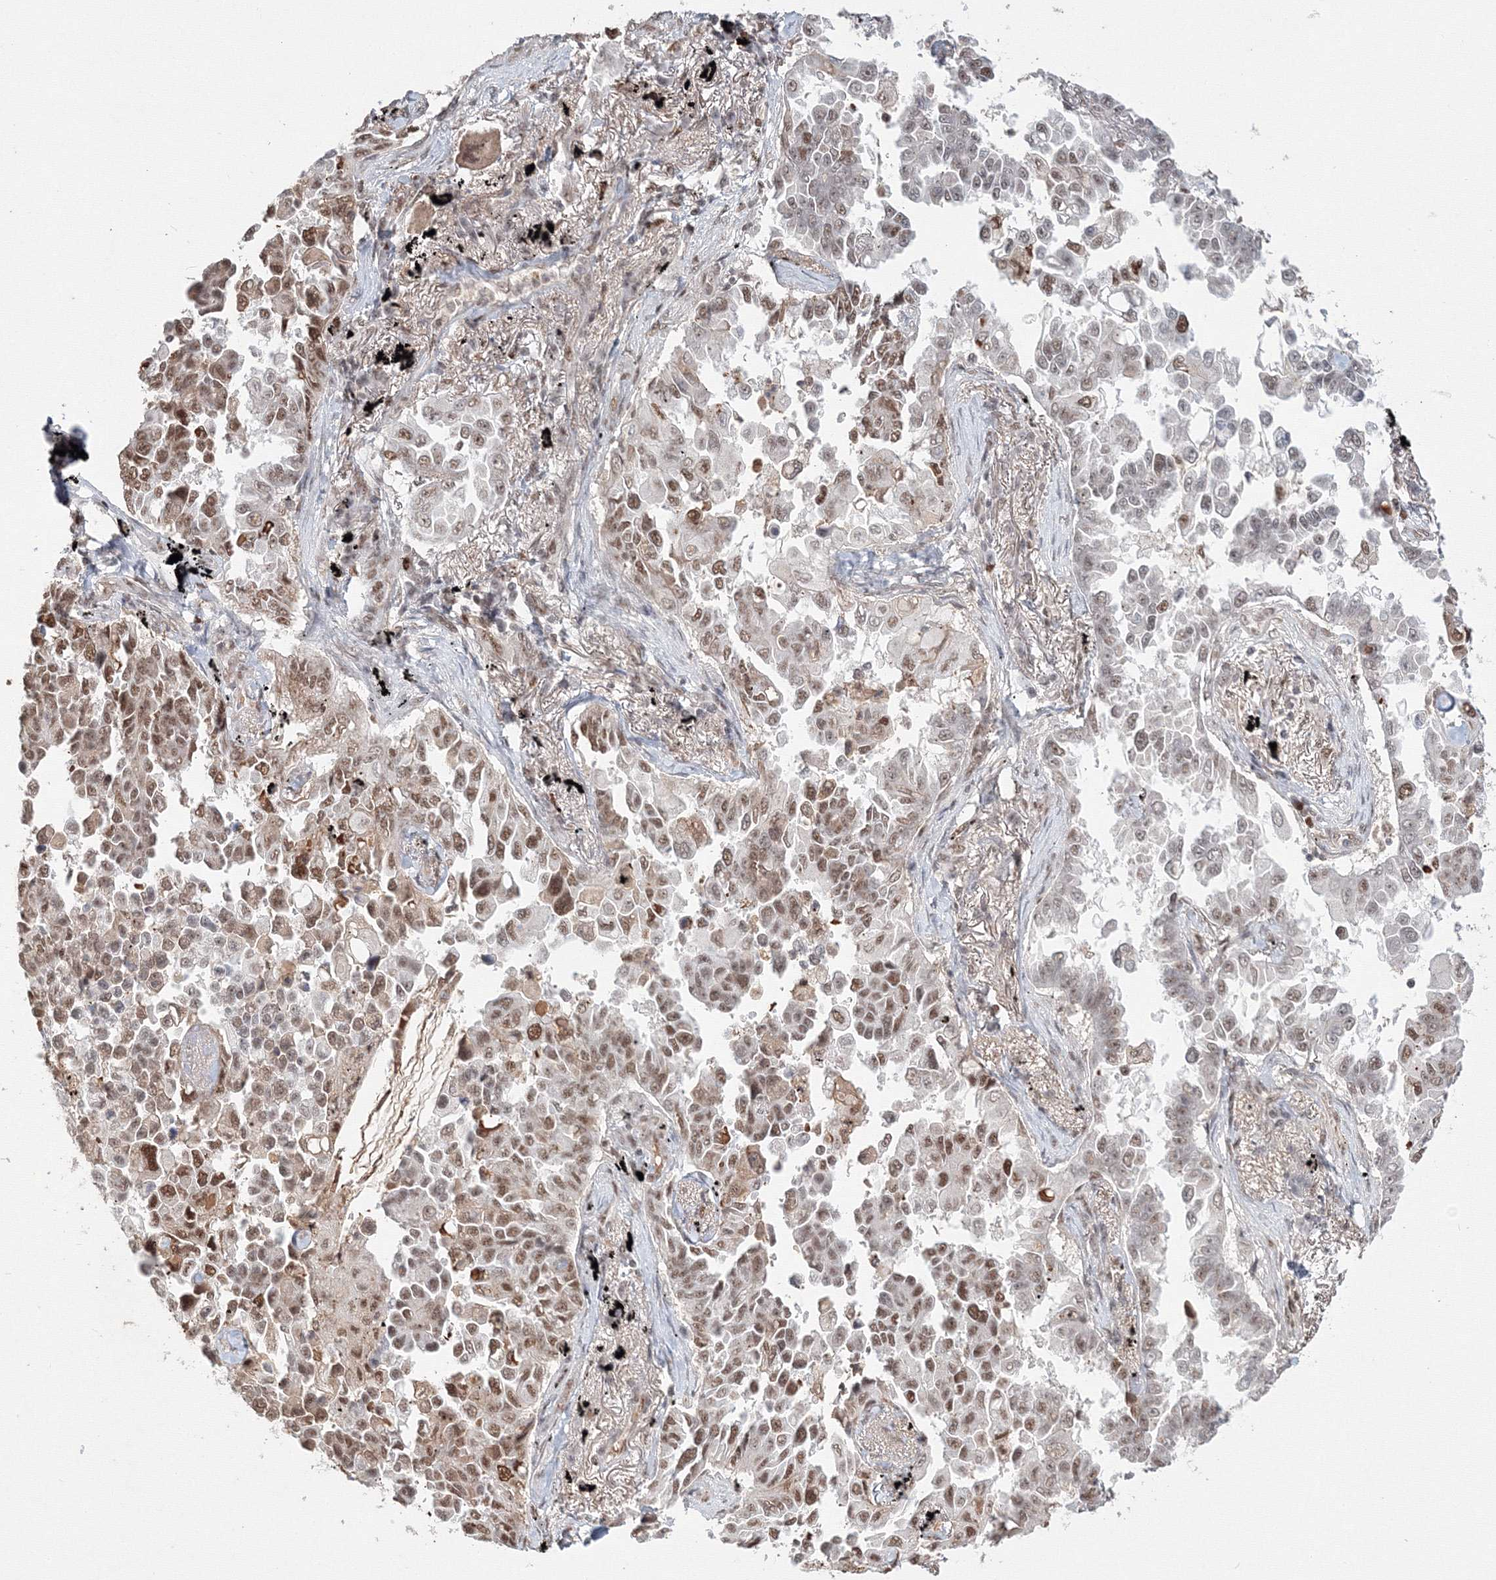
{"staining": {"intensity": "moderate", "quantity": ">75%", "location": "nuclear"}, "tissue": "lung cancer", "cell_type": "Tumor cells", "image_type": "cancer", "snomed": [{"axis": "morphology", "description": "Adenocarcinoma, NOS"}, {"axis": "topography", "description": "Lung"}], "caption": "Moderate nuclear staining for a protein is identified in about >75% of tumor cells of lung adenocarcinoma using immunohistochemistry (IHC).", "gene": "IWS1", "patient": {"sex": "female", "age": 67}}